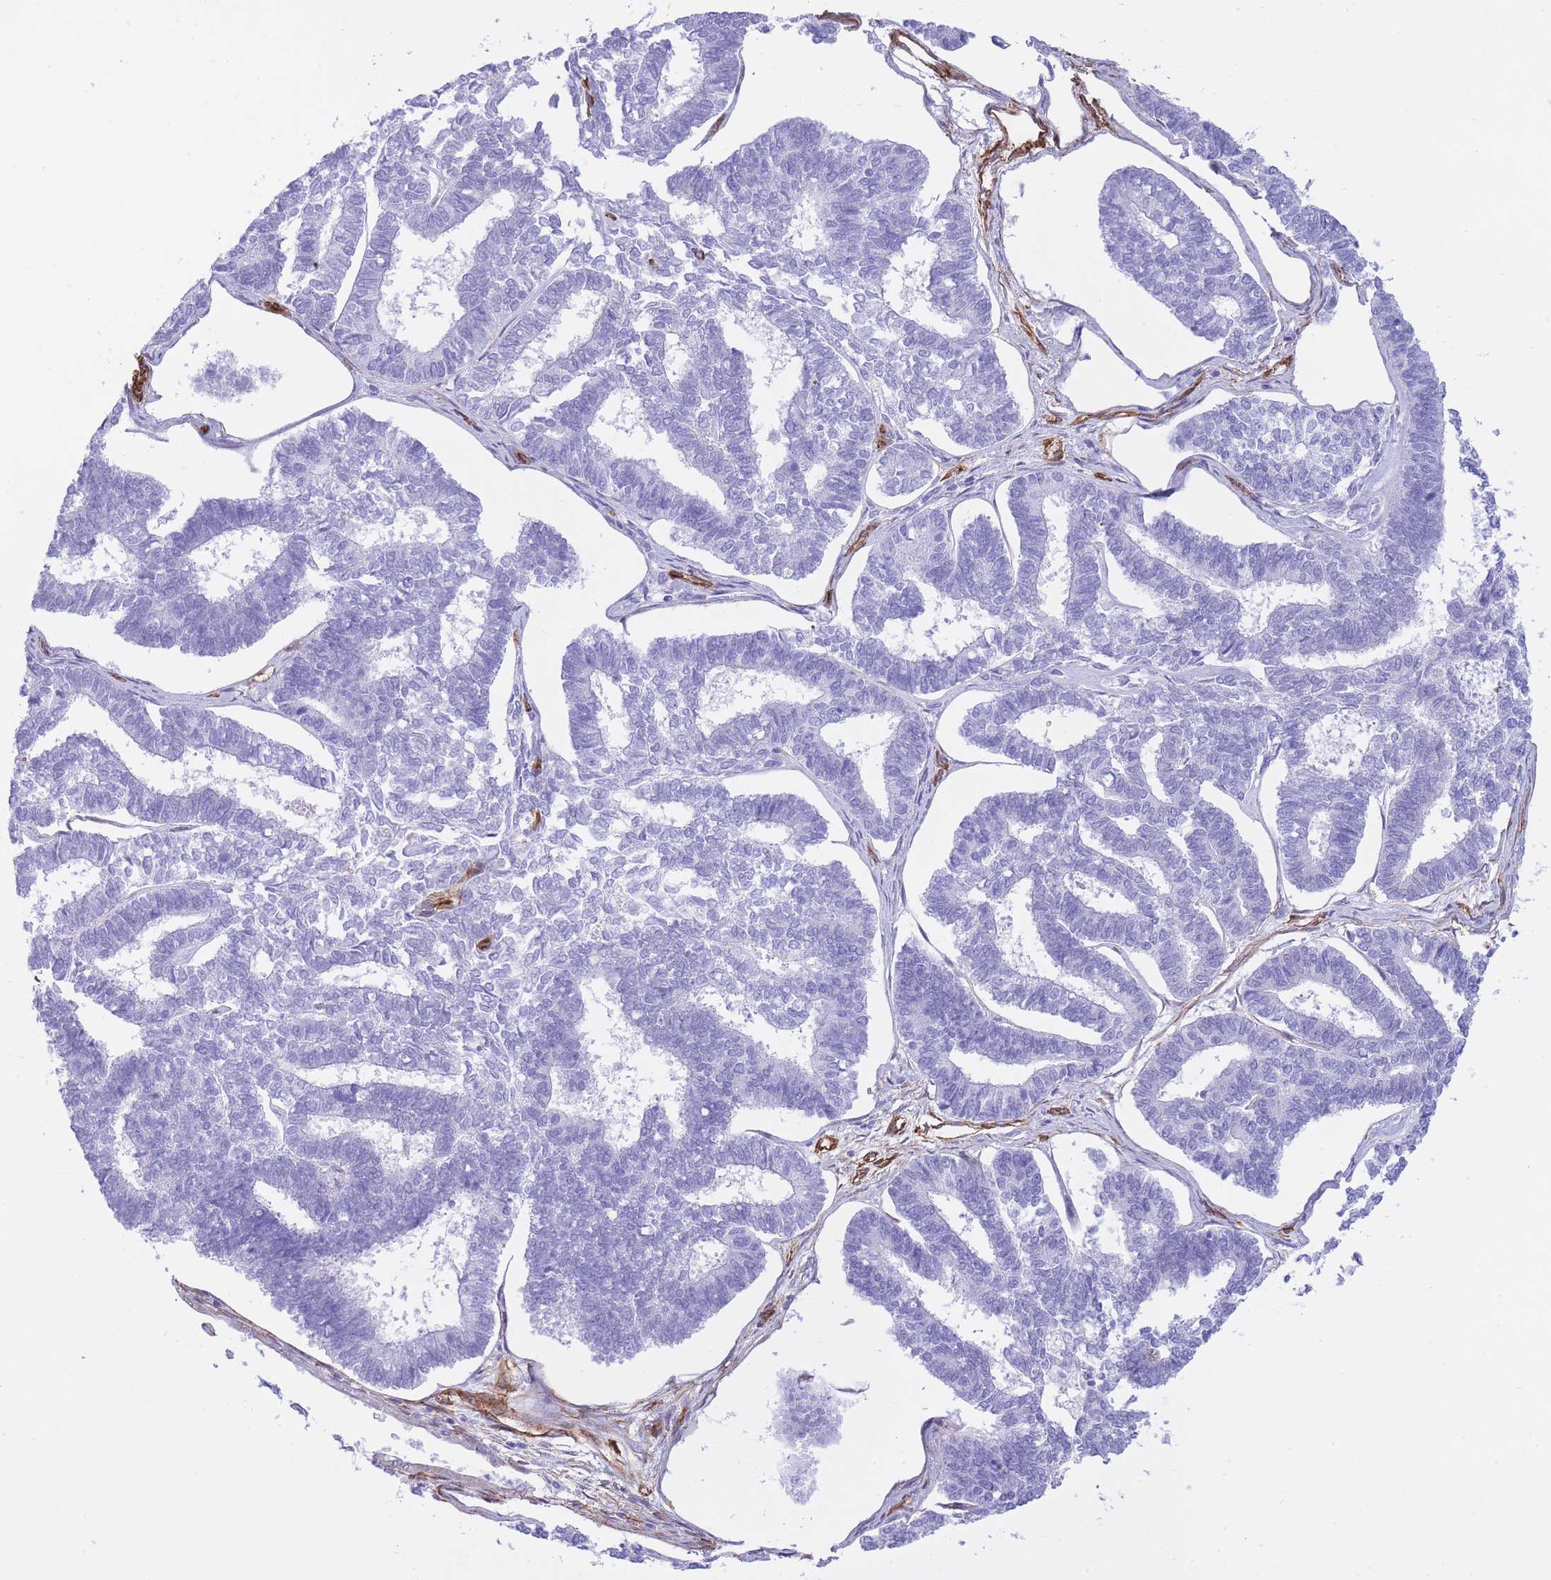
{"staining": {"intensity": "negative", "quantity": "none", "location": "none"}, "tissue": "endometrial cancer", "cell_type": "Tumor cells", "image_type": "cancer", "snomed": [{"axis": "morphology", "description": "Adenocarcinoma, NOS"}, {"axis": "topography", "description": "Endometrium"}], "caption": "Immunohistochemistry photomicrograph of neoplastic tissue: human adenocarcinoma (endometrial) stained with DAB demonstrates no significant protein staining in tumor cells. (DAB (3,3'-diaminobenzidine) immunohistochemistry visualized using brightfield microscopy, high magnification).", "gene": "CAVIN1", "patient": {"sex": "female", "age": 70}}